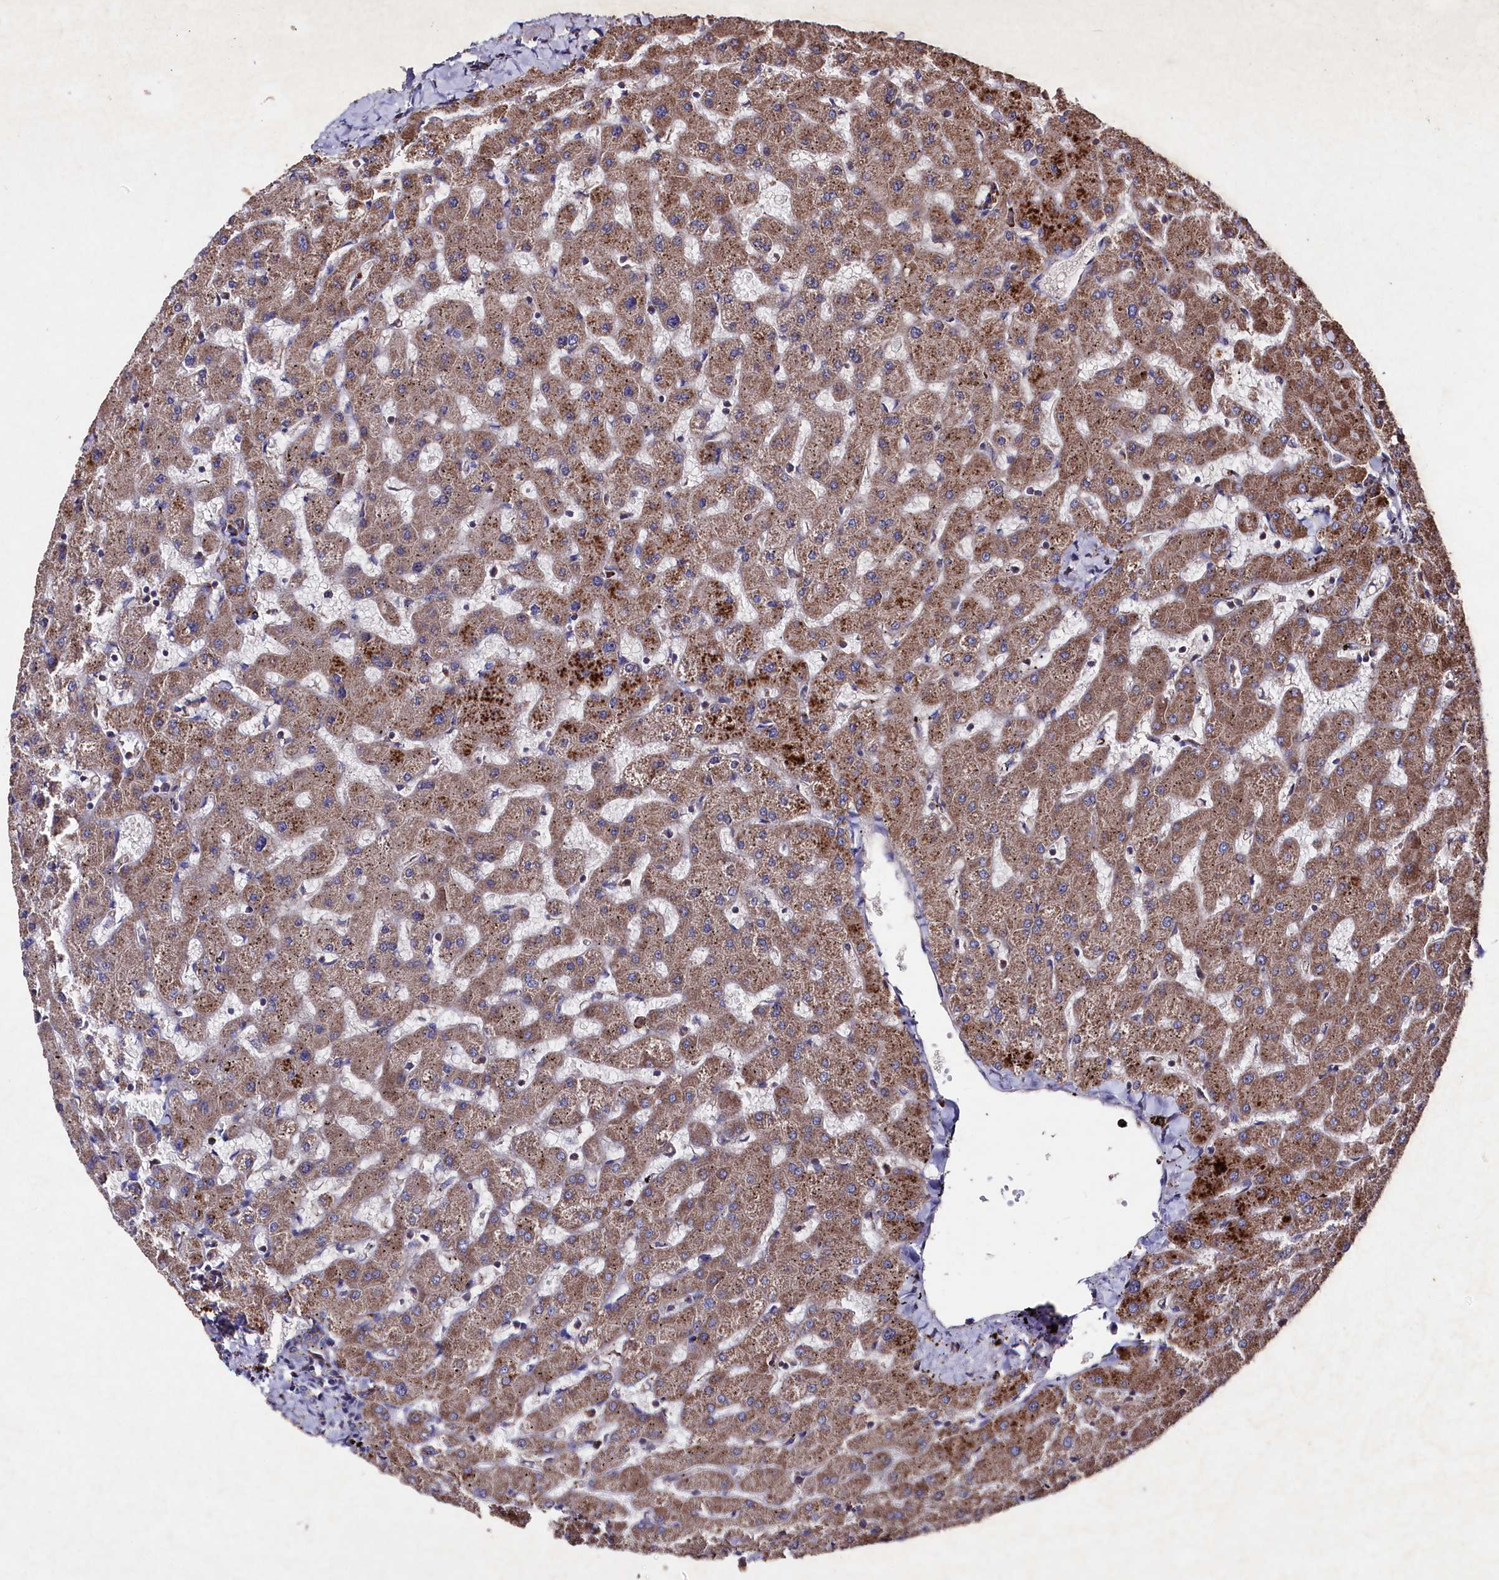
{"staining": {"intensity": "weak", "quantity": ">75%", "location": "cytoplasmic/membranous"}, "tissue": "liver", "cell_type": "Cholangiocytes", "image_type": "normal", "snomed": [{"axis": "morphology", "description": "Normal tissue, NOS"}, {"axis": "topography", "description": "Liver"}], "caption": "IHC of benign human liver exhibits low levels of weak cytoplasmic/membranous positivity in about >75% of cholangiocytes.", "gene": "MYO1H", "patient": {"sex": "female", "age": 63}}